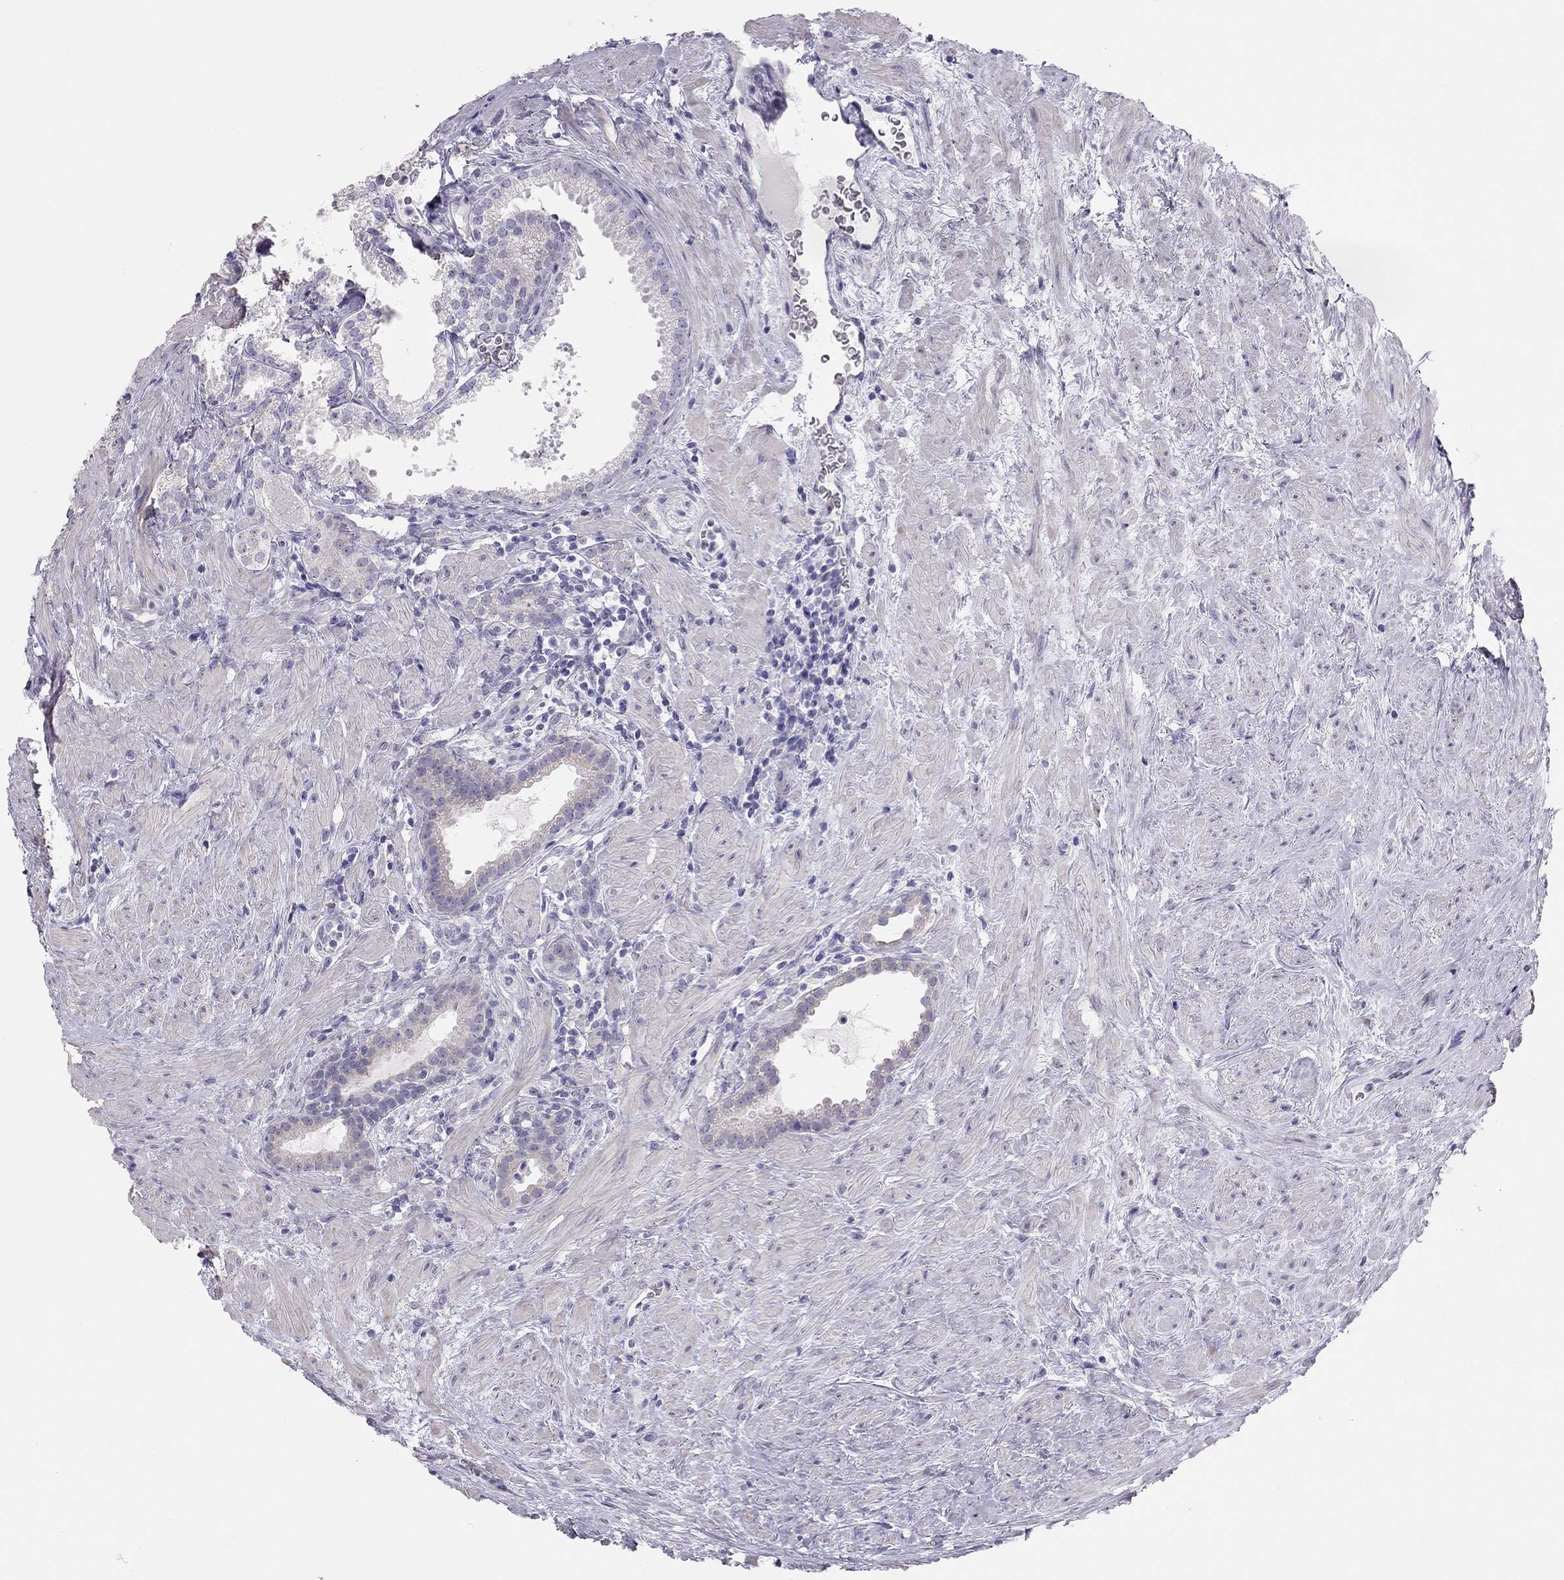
{"staining": {"intensity": "negative", "quantity": "none", "location": "none"}, "tissue": "prostate cancer", "cell_type": "Tumor cells", "image_type": "cancer", "snomed": [{"axis": "morphology", "description": "Adenocarcinoma, NOS"}, {"axis": "morphology", "description": "Adenocarcinoma, High grade"}, {"axis": "topography", "description": "Prostate"}], "caption": "The histopathology image exhibits no staining of tumor cells in prostate cancer.", "gene": "SPATA12", "patient": {"sex": "male", "age": 64}}